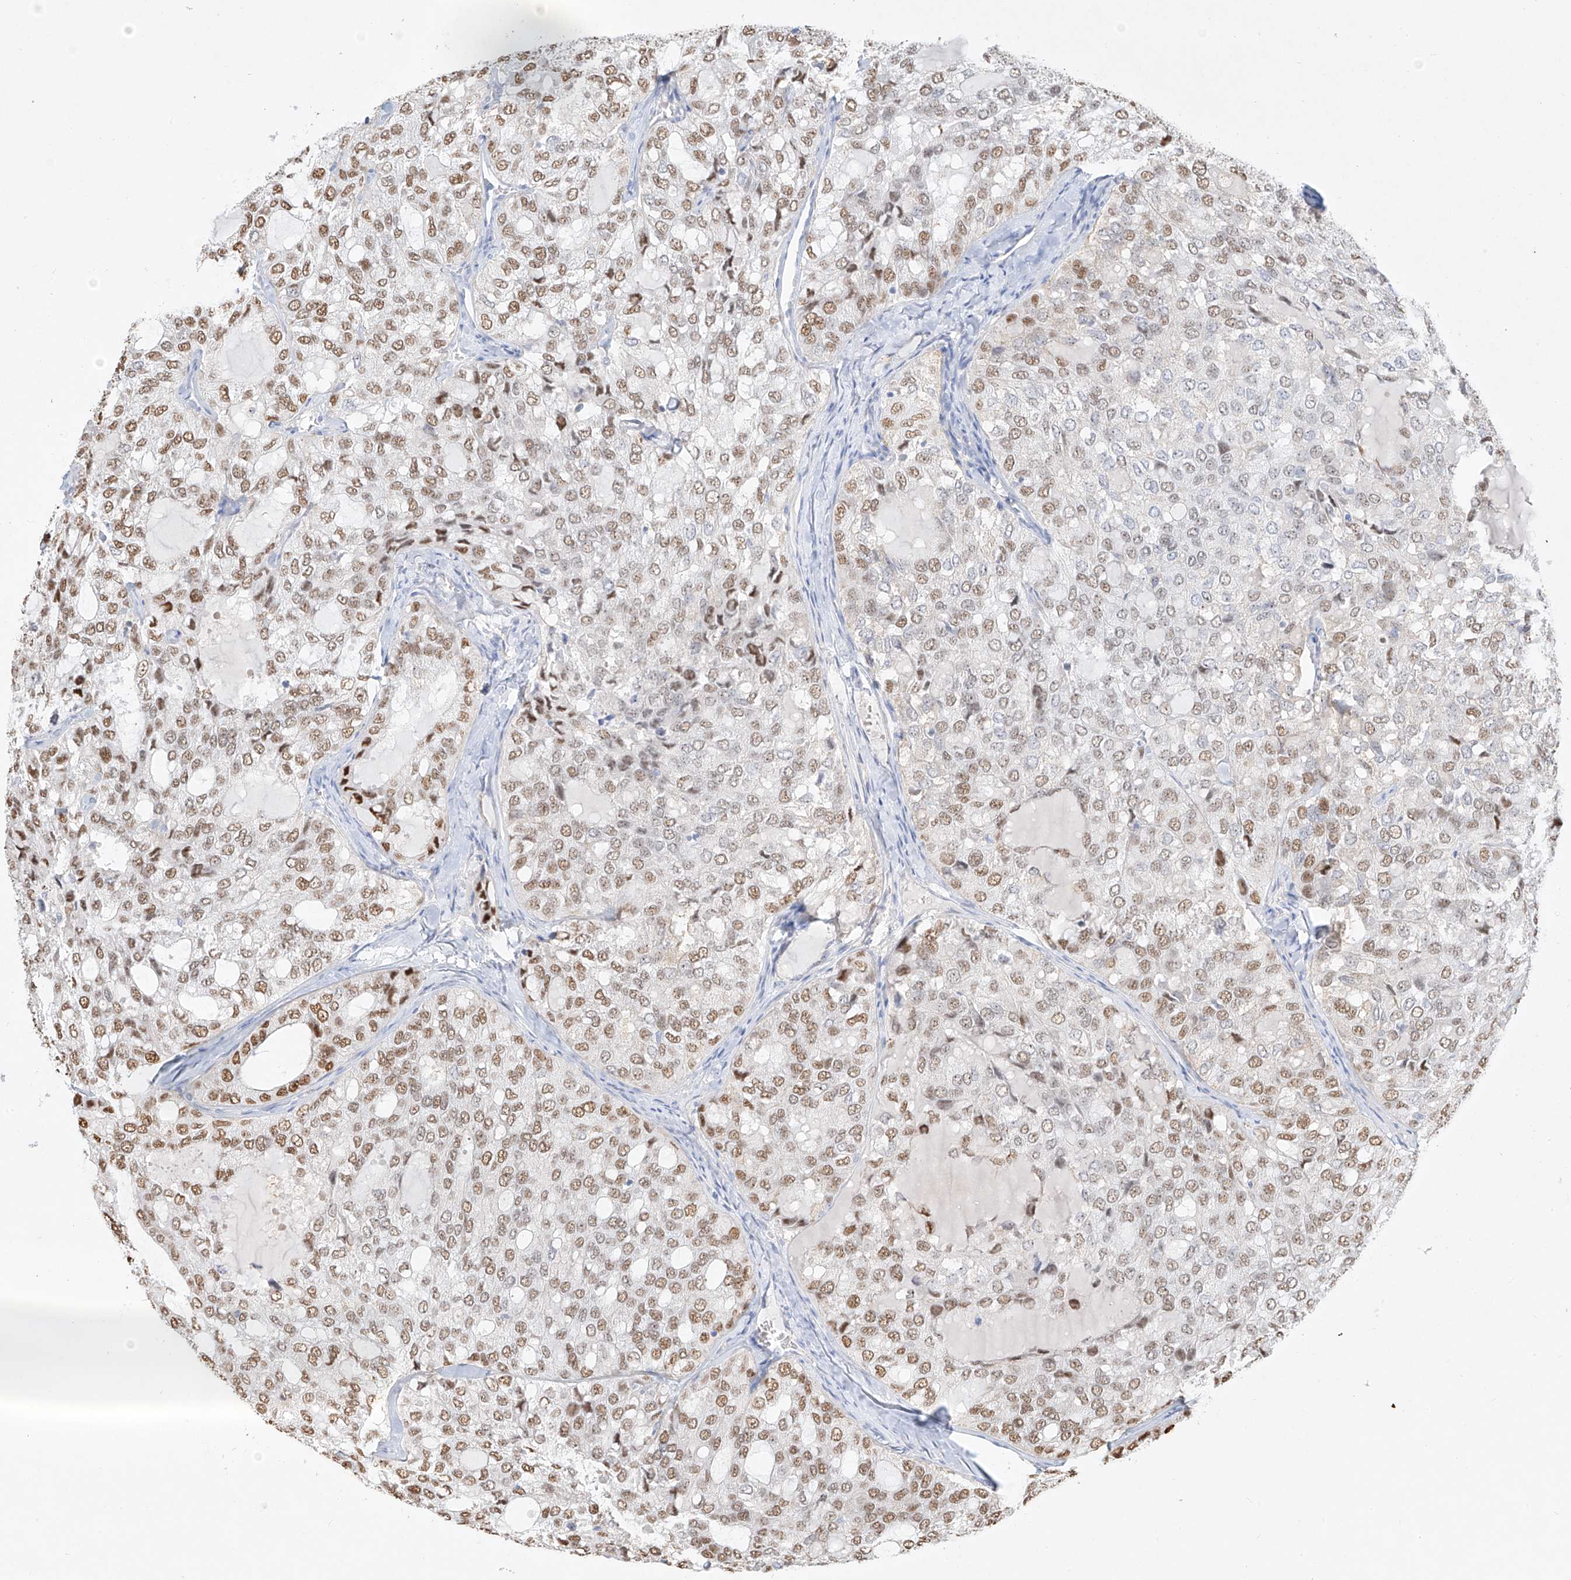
{"staining": {"intensity": "moderate", "quantity": ">75%", "location": "nuclear"}, "tissue": "thyroid cancer", "cell_type": "Tumor cells", "image_type": "cancer", "snomed": [{"axis": "morphology", "description": "Follicular adenoma carcinoma, NOS"}, {"axis": "topography", "description": "Thyroid gland"}], "caption": "Immunohistochemical staining of thyroid follicular adenoma carcinoma displays medium levels of moderate nuclear staining in about >75% of tumor cells.", "gene": "SNU13", "patient": {"sex": "male", "age": 75}}